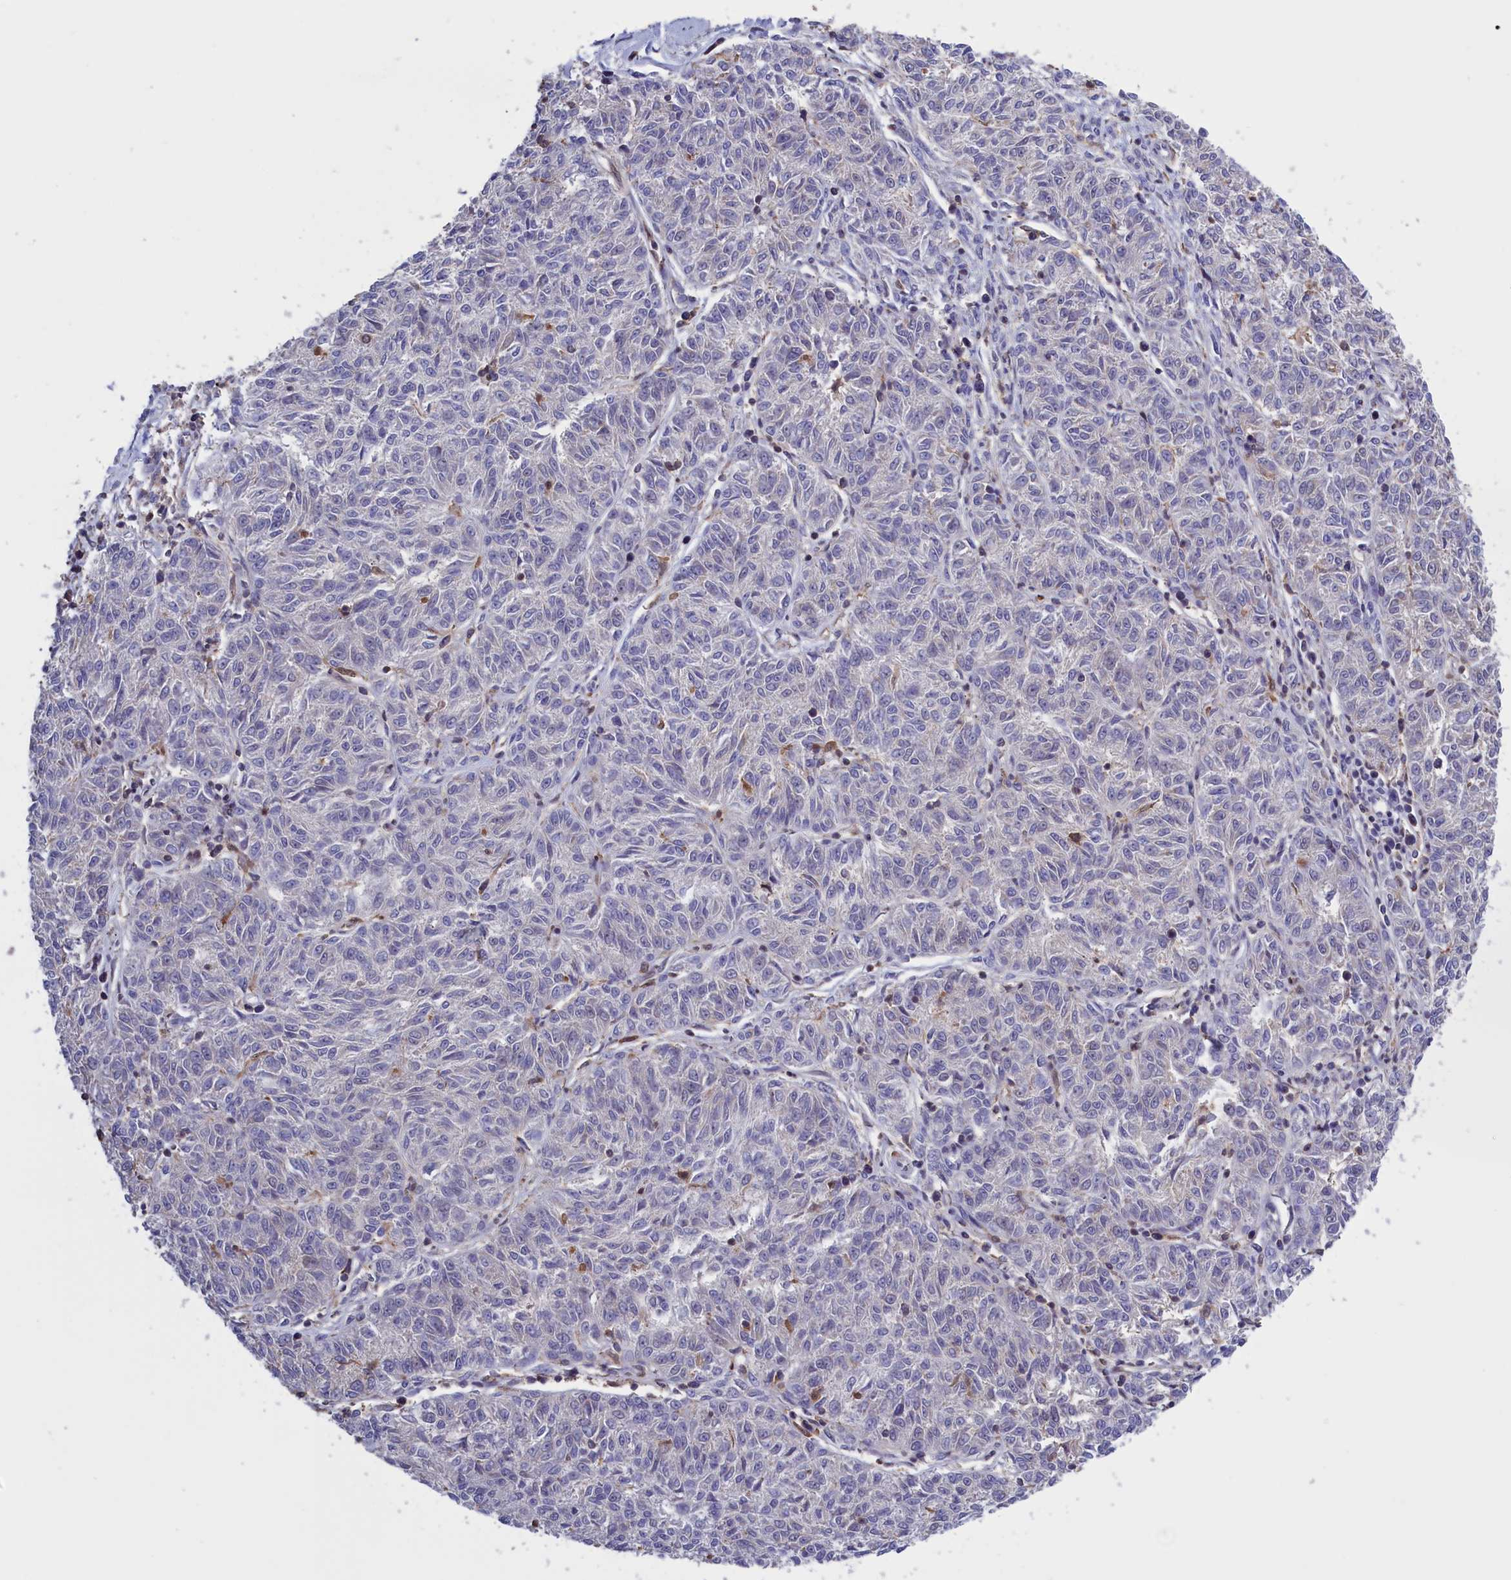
{"staining": {"intensity": "negative", "quantity": "none", "location": "none"}, "tissue": "melanoma", "cell_type": "Tumor cells", "image_type": "cancer", "snomed": [{"axis": "morphology", "description": "Malignant melanoma, NOS"}, {"axis": "topography", "description": "Skin"}], "caption": "Melanoma was stained to show a protein in brown. There is no significant positivity in tumor cells.", "gene": "ARHGAP18", "patient": {"sex": "female", "age": 72}}